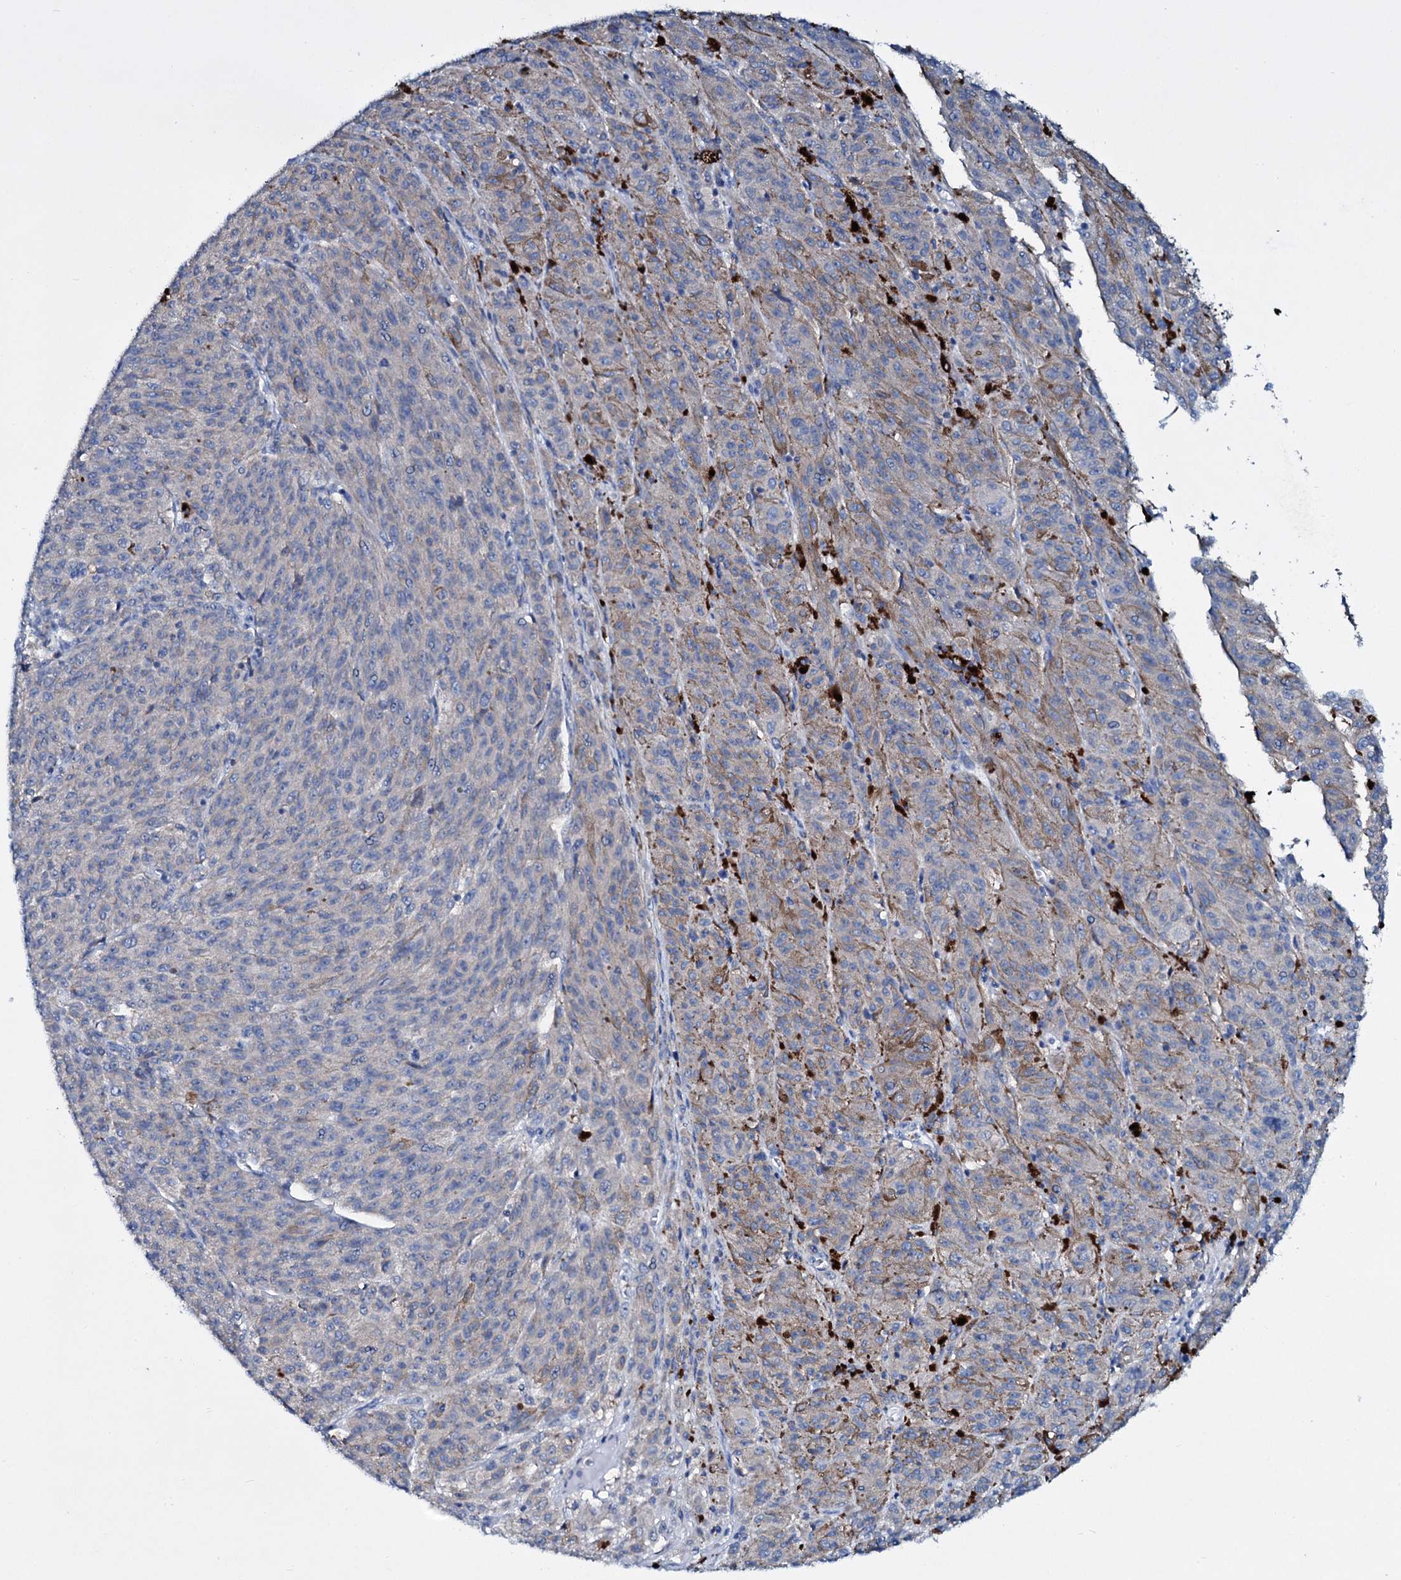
{"staining": {"intensity": "negative", "quantity": "none", "location": "none"}, "tissue": "melanoma", "cell_type": "Tumor cells", "image_type": "cancer", "snomed": [{"axis": "morphology", "description": "Malignant melanoma, NOS"}, {"axis": "topography", "description": "Skin"}], "caption": "There is no significant expression in tumor cells of malignant melanoma.", "gene": "TPGS2", "patient": {"sex": "female", "age": 52}}